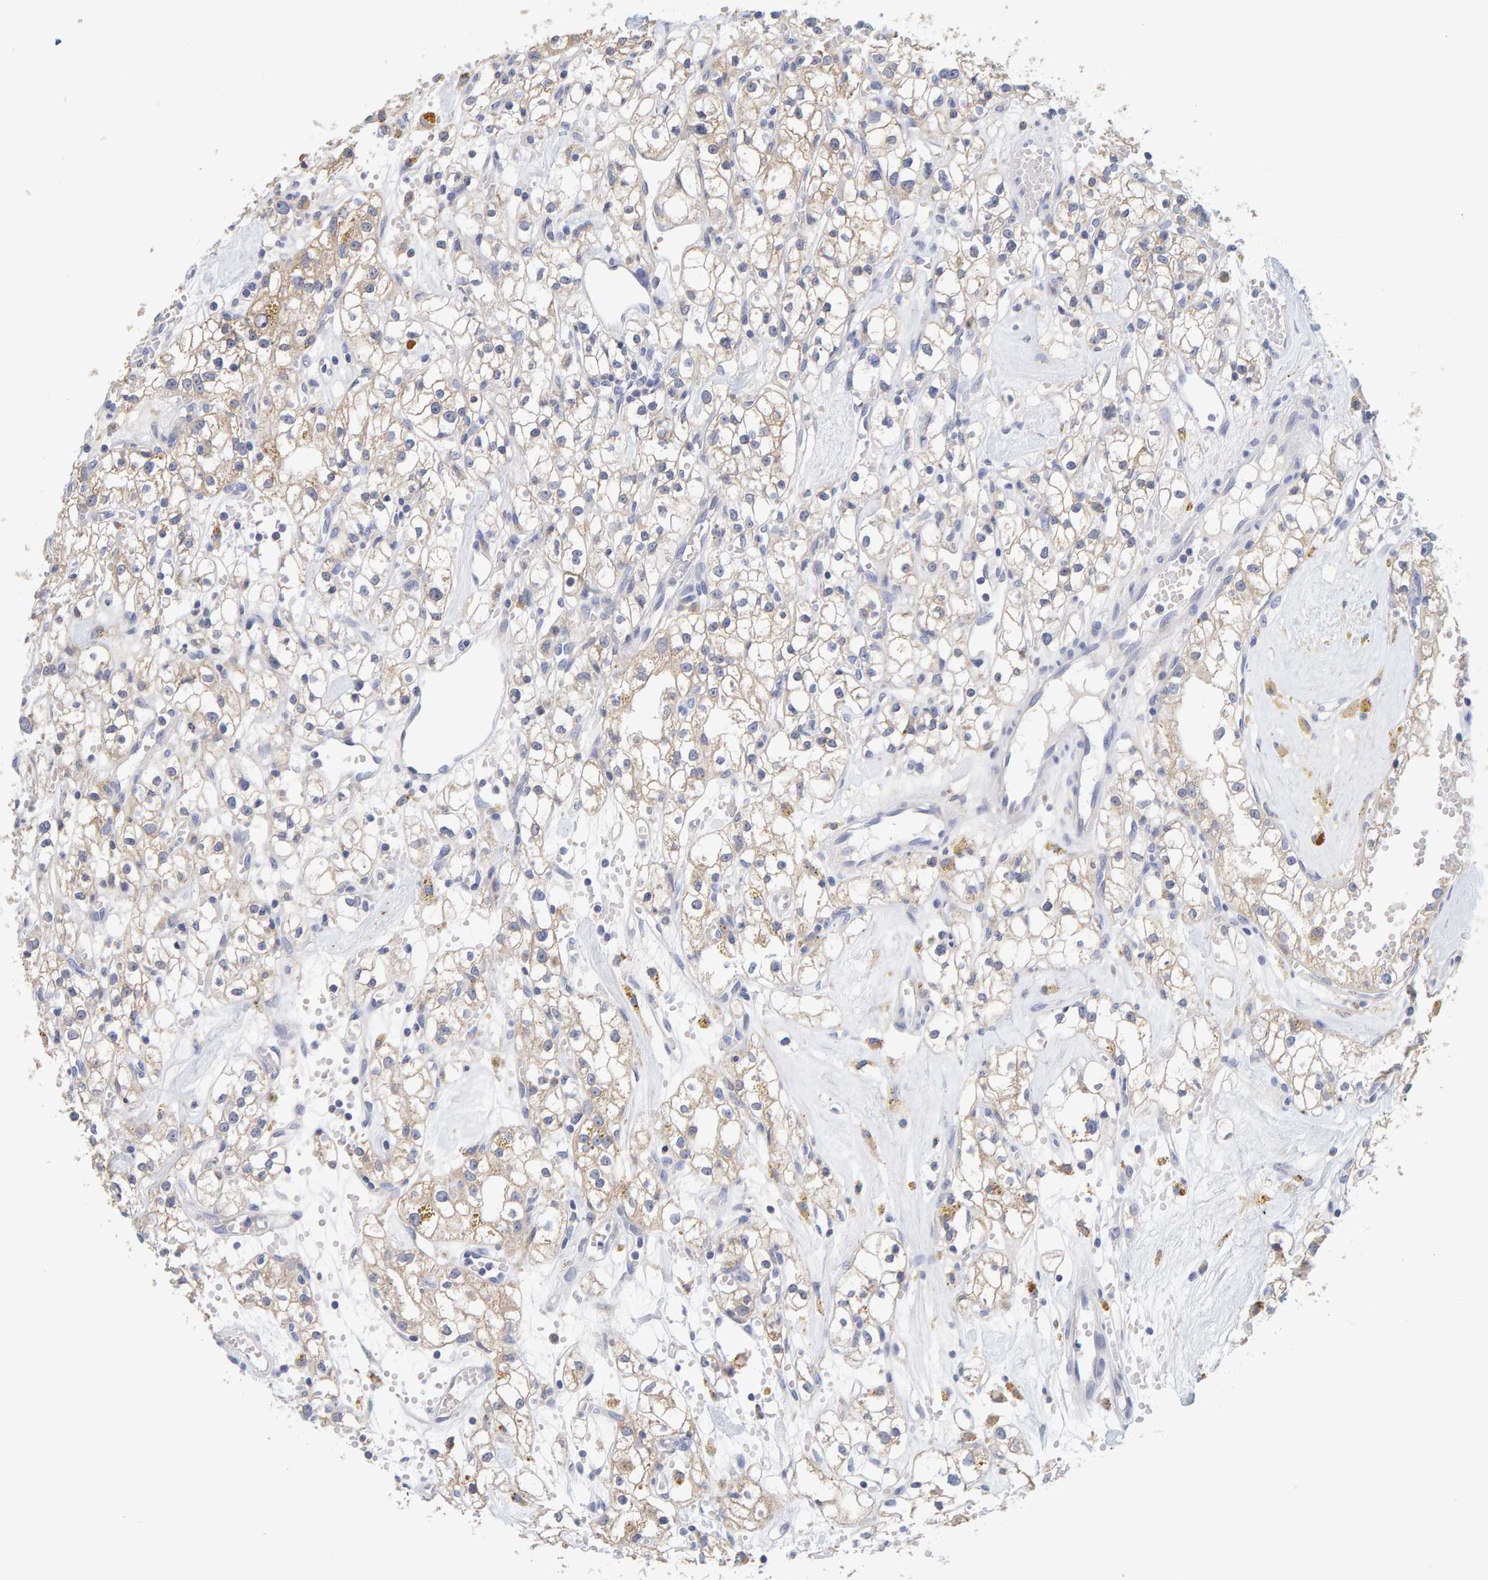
{"staining": {"intensity": "weak", "quantity": ">75%", "location": "cytoplasmic/membranous"}, "tissue": "renal cancer", "cell_type": "Tumor cells", "image_type": "cancer", "snomed": [{"axis": "morphology", "description": "Adenocarcinoma, NOS"}, {"axis": "topography", "description": "Kidney"}], "caption": "Human renal cancer stained for a protein (brown) demonstrates weak cytoplasmic/membranous positive staining in about >75% of tumor cells.", "gene": "SGPL1", "patient": {"sex": "male", "age": 56}}